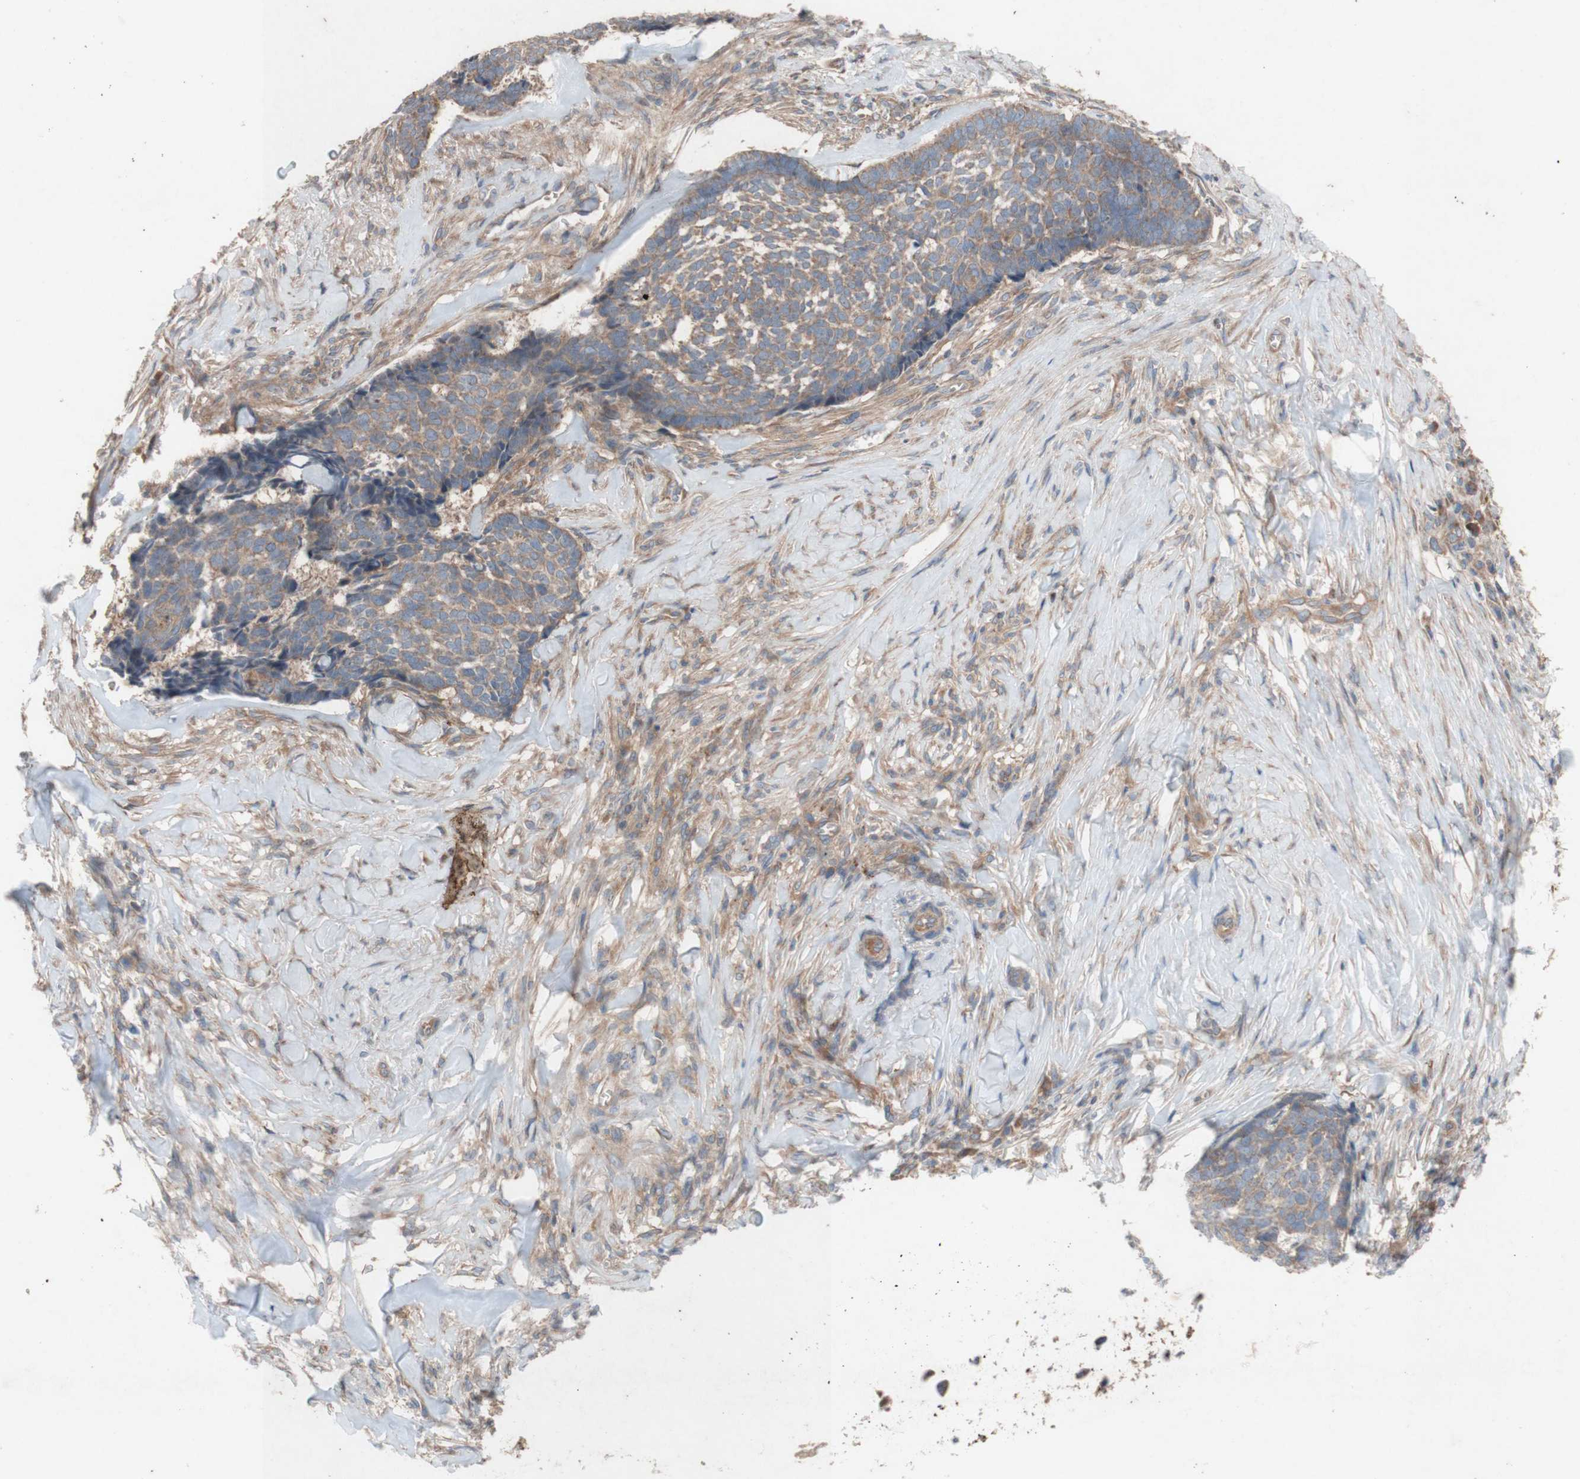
{"staining": {"intensity": "weak", "quantity": ">75%", "location": "cytoplasmic/membranous"}, "tissue": "skin cancer", "cell_type": "Tumor cells", "image_type": "cancer", "snomed": [{"axis": "morphology", "description": "Basal cell carcinoma"}, {"axis": "topography", "description": "Skin"}], "caption": "Protein expression analysis of human basal cell carcinoma (skin) reveals weak cytoplasmic/membranous staining in approximately >75% of tumor cells.", "gene": "TST", "patient": {"sex": "male", "age": 84}}